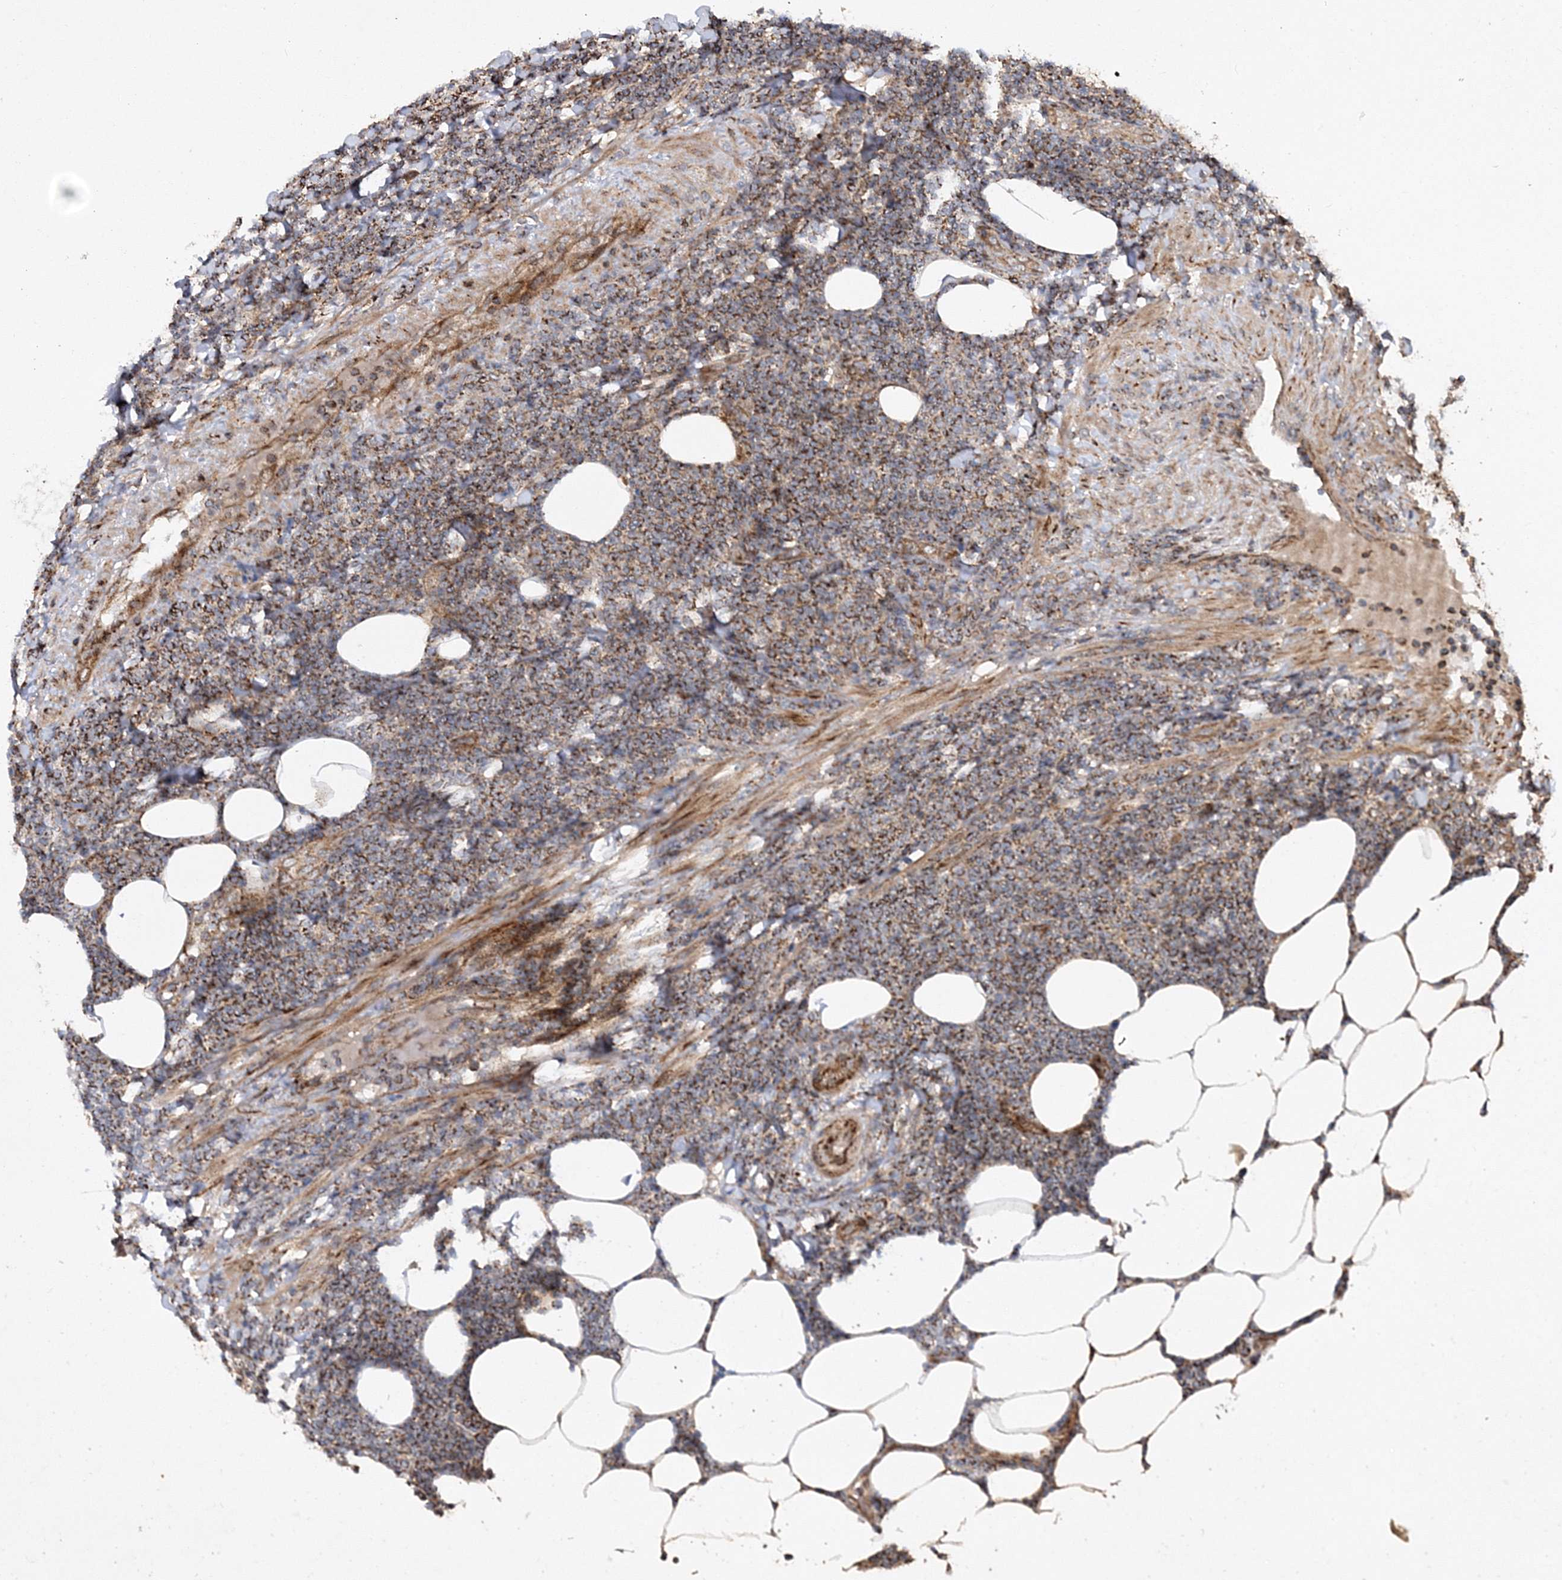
{"staining": {"intensity": "strong", "quantity": "25%-75%", "location": "cytoplasmic/membranous"}, "tissue": "lymphoma", "cell_type": "Tumor cells", "image_type": "cancer", "snomed": [{"axis": "morphology", "description": "Malignant lymphoma, non-Hodgkin's type, Low grade"}, {"axis": "topography", "description": "Lymph node"}], "caption": "Immunohistochemistry (IHC) photomicrograph of lymphoma stained for a protein (brown), which reveals high levels of strong cytoplasmic/membranous positivity in about 25%-75% of tumor cells.", "gene": "SCRN3", "patient": {"sex": "male", "age": 66}}